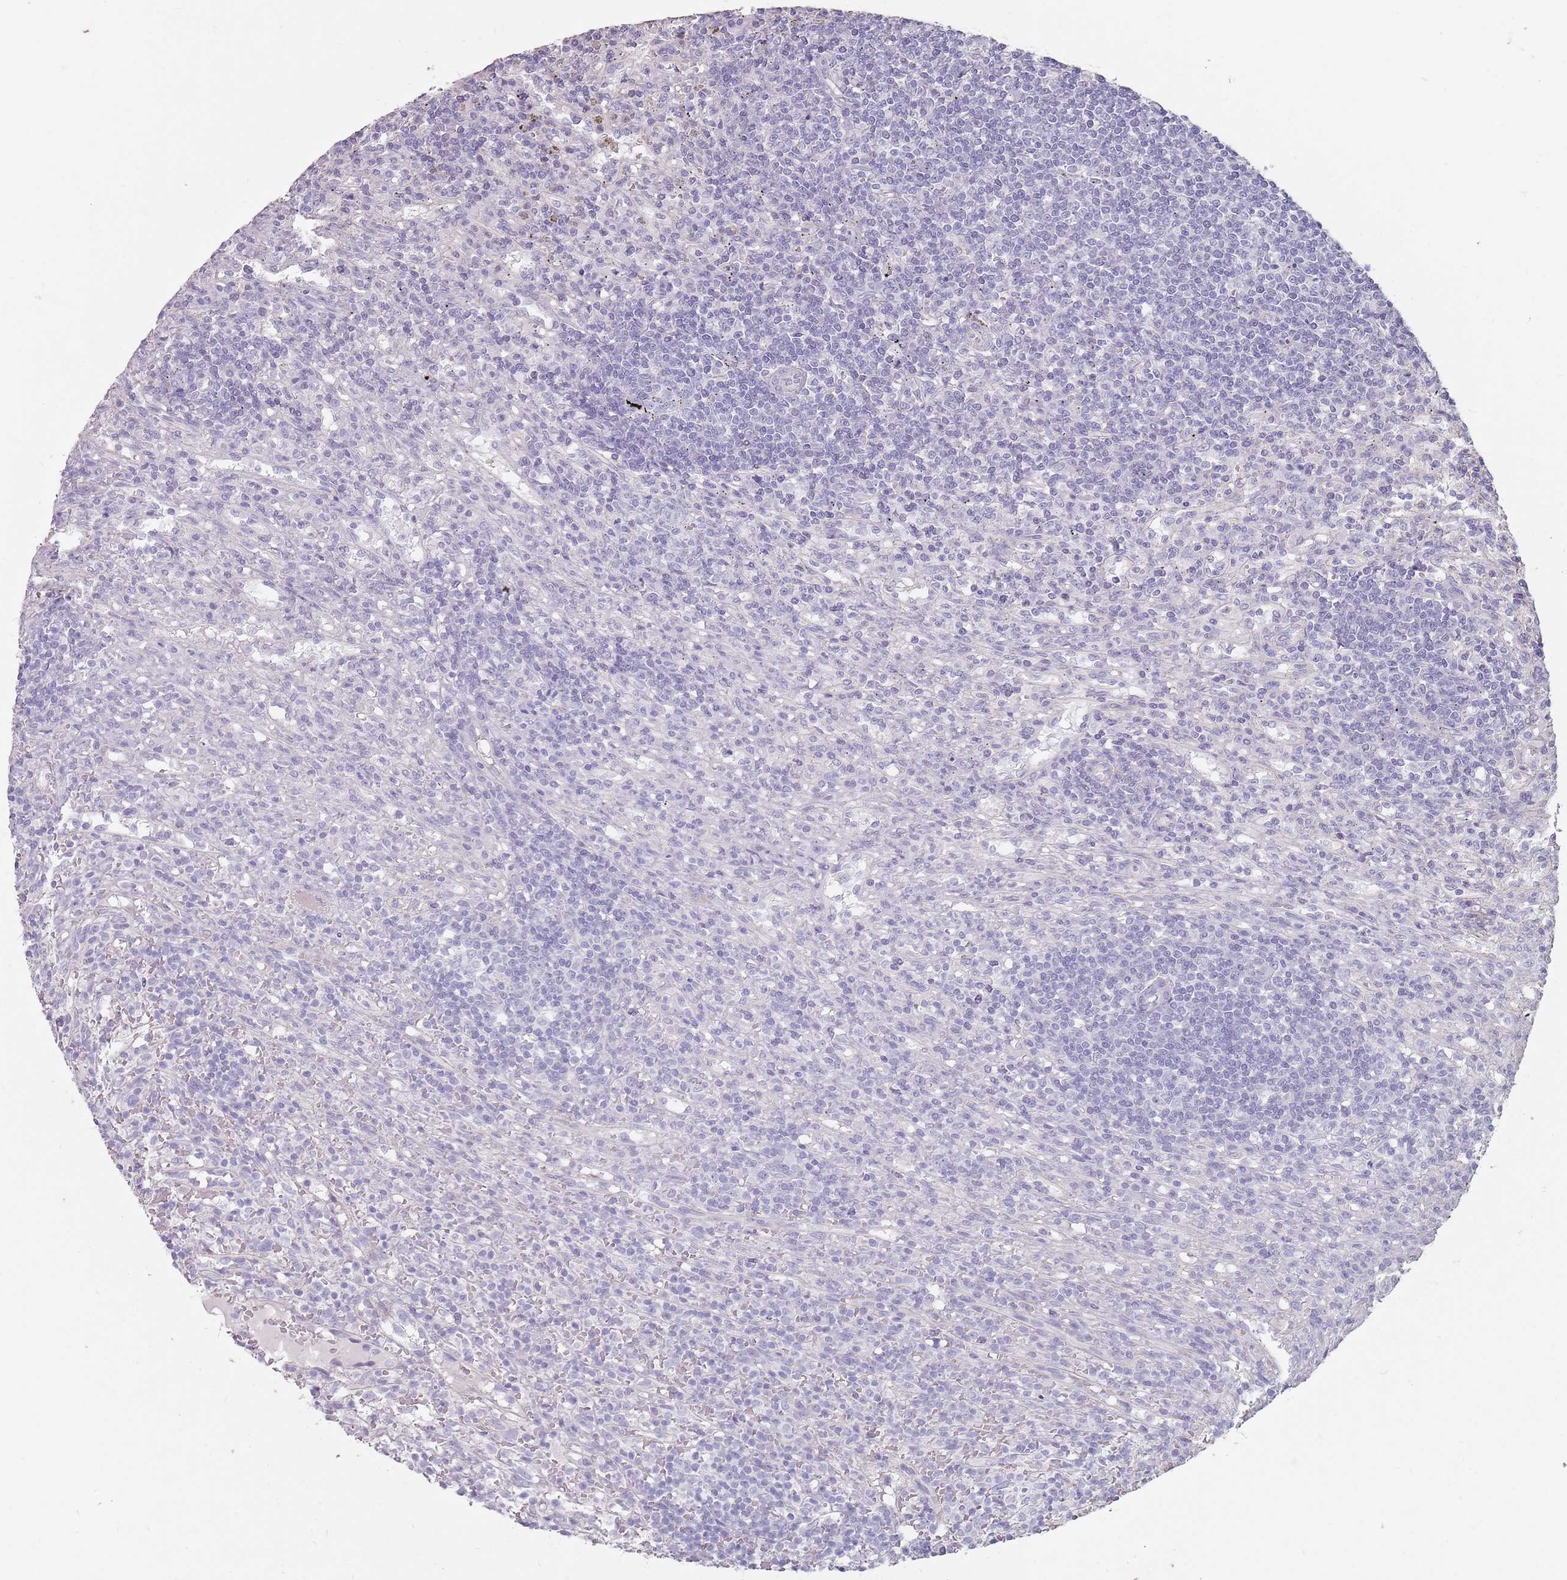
{"staining": {"intensity": "negative", "quantity": "none", "location": "none"}, "tissue": "lymphoma", "cell_type": "Tumor cells", "image_type": "cancer", "snomed": [{"axis": "morphology", "description": "Malignant lymphoma, non-Hodgkin's type, Low grade"}, {"axis": "topography", "description": "Spleen"}], "caption": "This micrograph is of lymphoma stained with immunohistochemistry (IHC) to label a protein in brown with the nuclei are counter-stained blue. There is no staining in tumor cells.", "gene": "STYK1", "patient": {"sex": "male", "age": 76}}